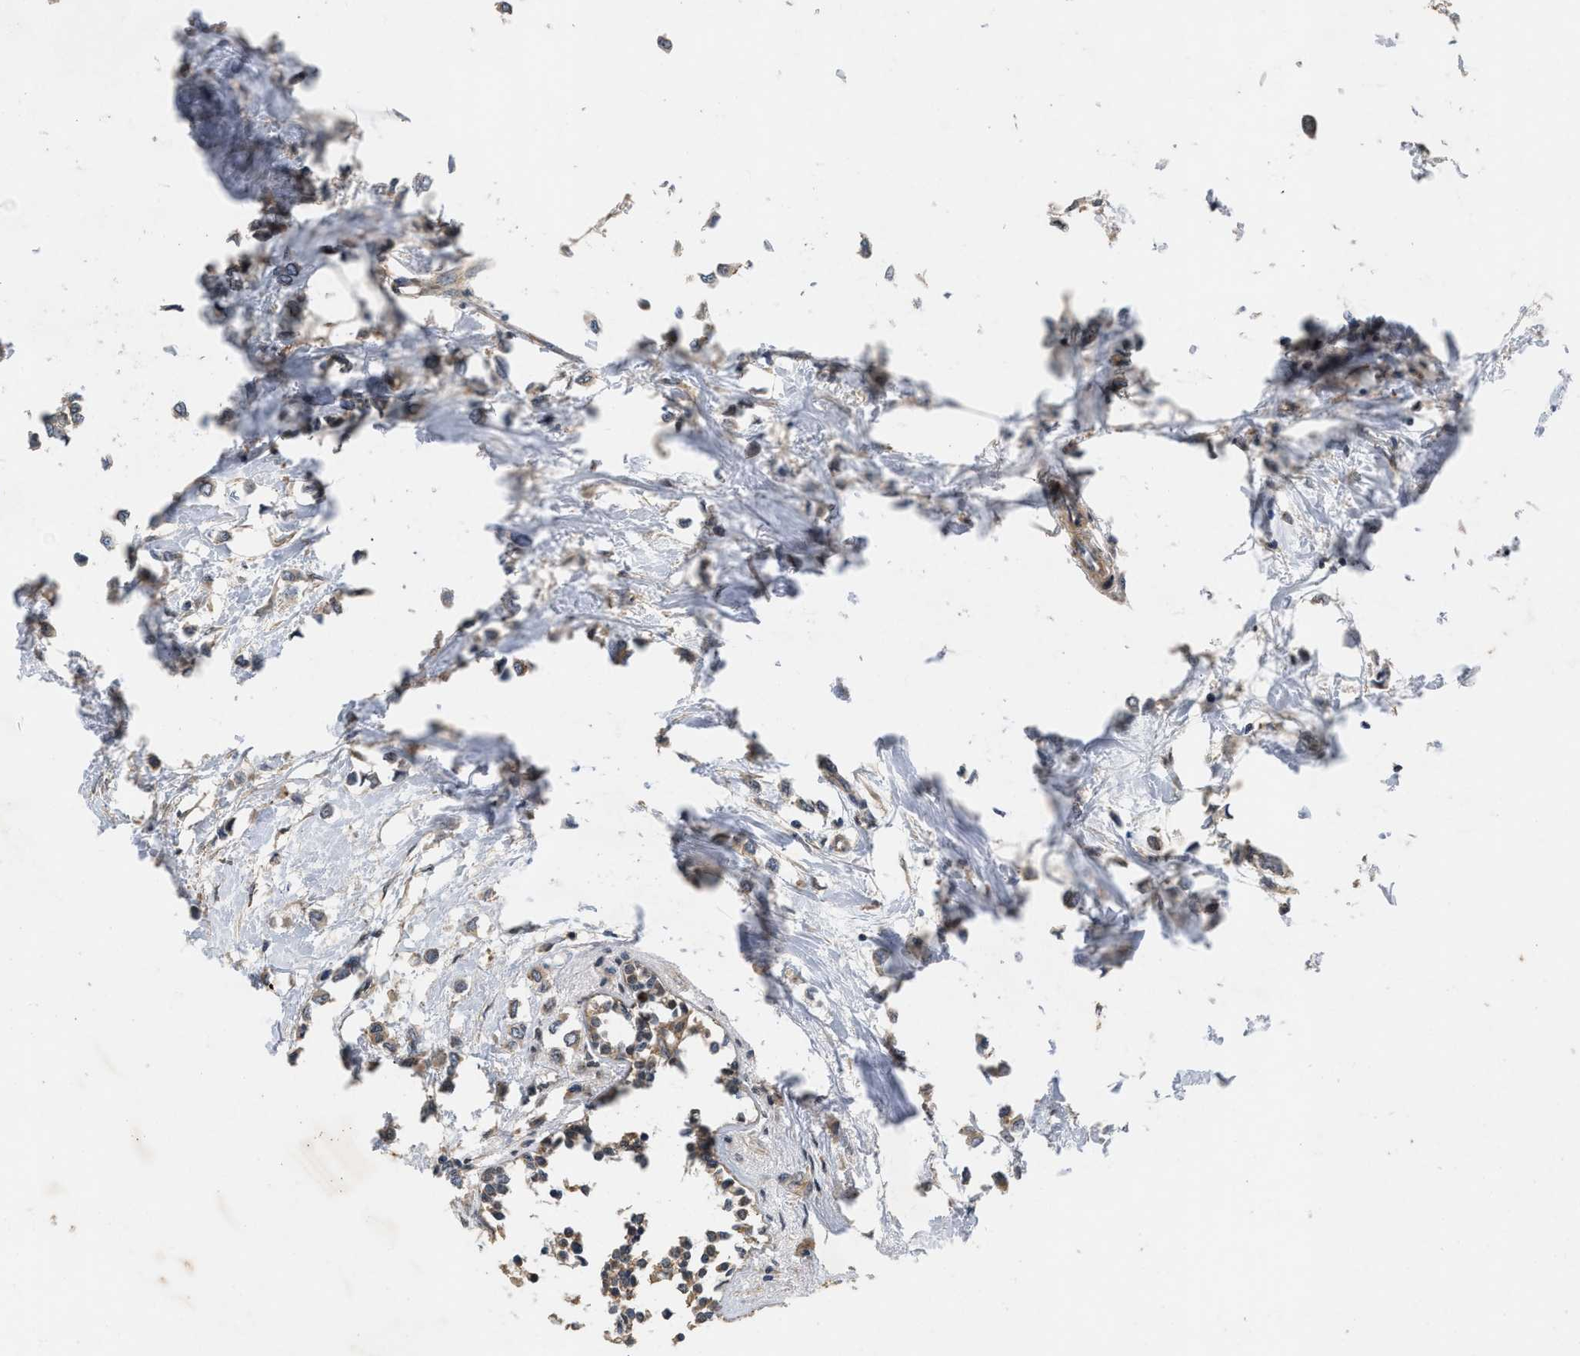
{"staining": {"intensity": "weak", "quantity": "<25%", "location": "cytoplasmic/membranous"}, "tissue": "breast cancer", "cell_type": "Tumor cells", "image_type": "cancer", "snomed": [{"axis": "morphology", "description": "Lobular carcinoma"}, {"axis": "topography", "description": "Breast"}], "caption": "Tumor cells show no significant protein positivity in lobular carcinoma (breast).", "gene": "PRDM14", "patient": {"sex": "female", "age": 51}}